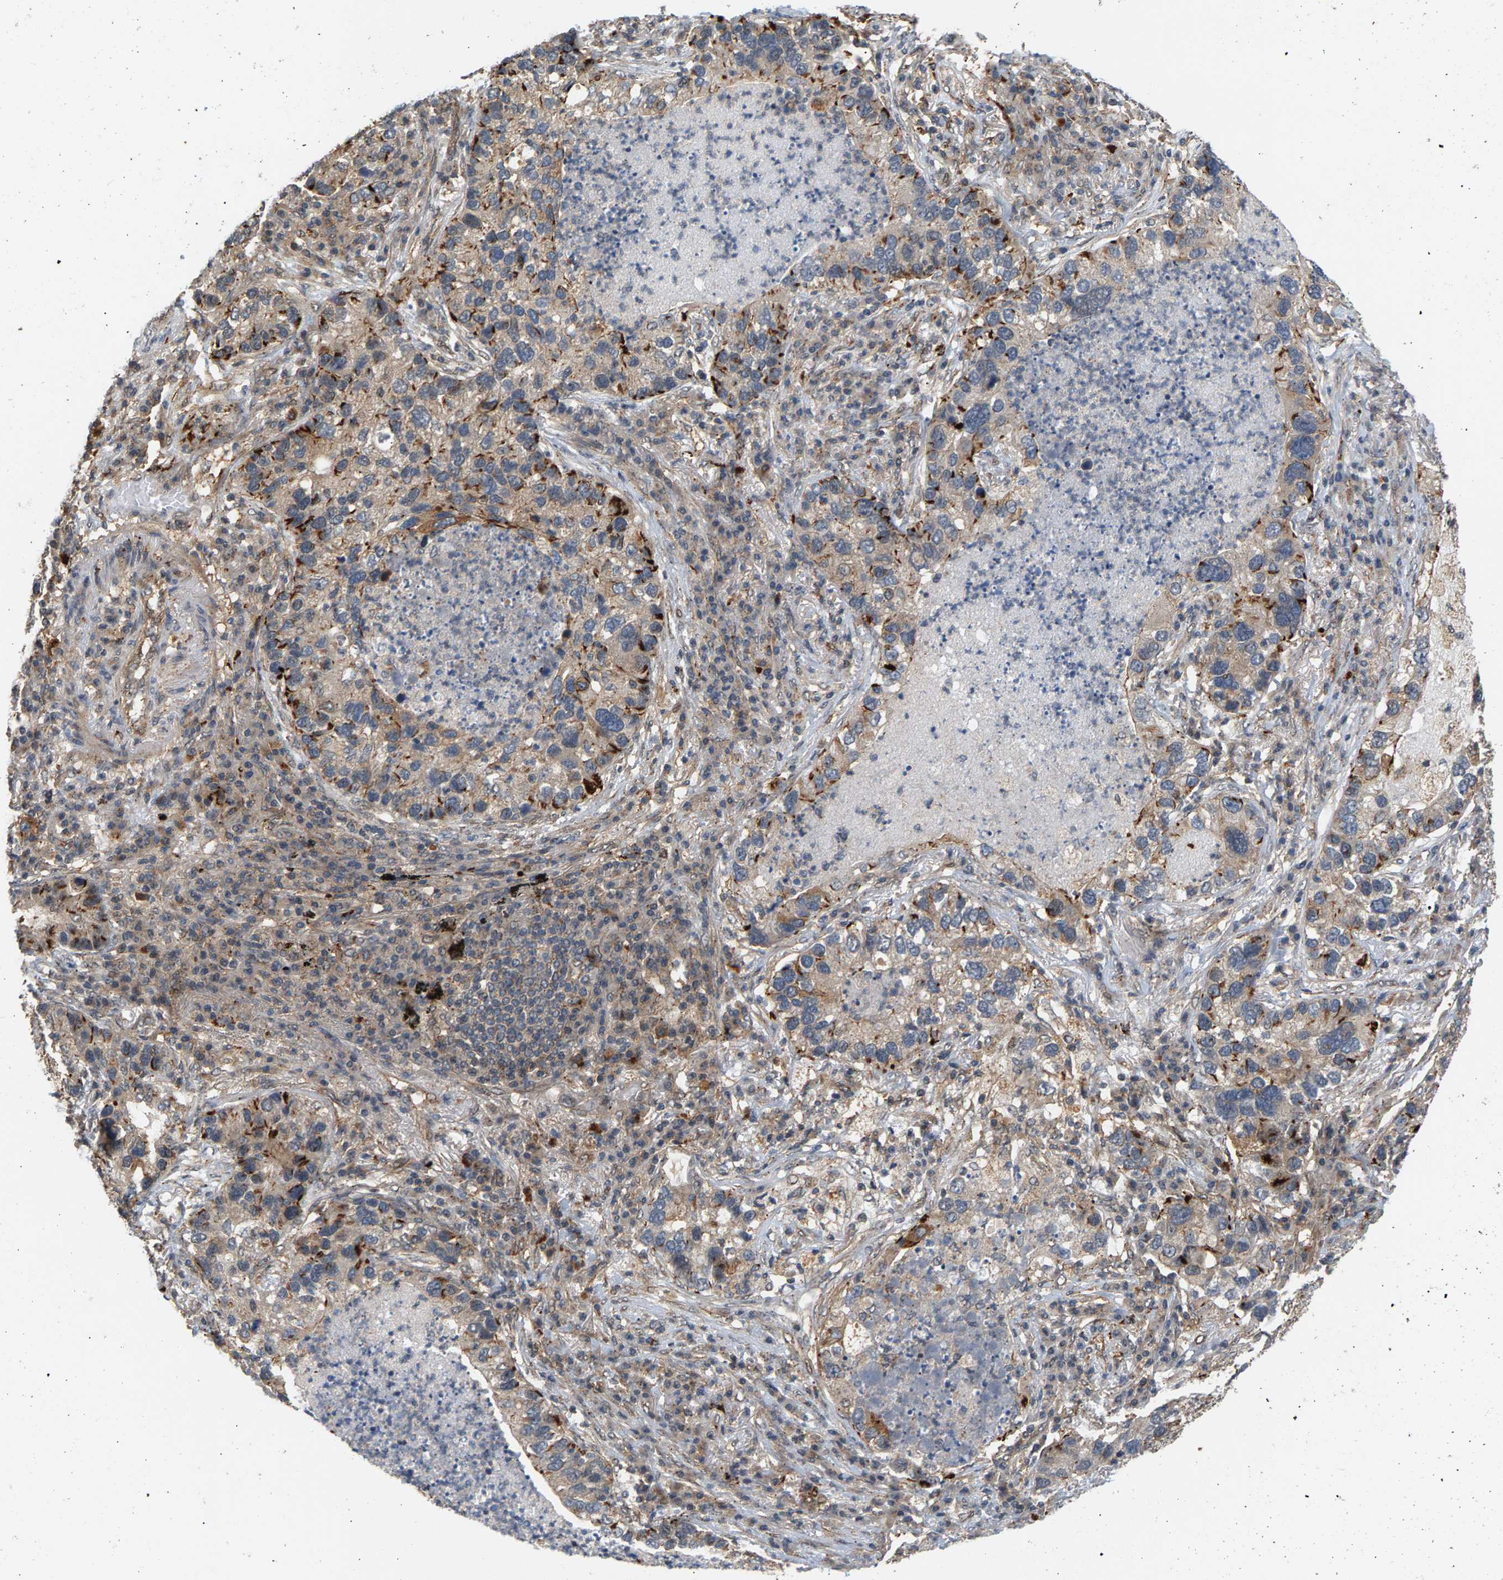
{"staining": {"intensity": "moderate", "quantity": "25%-75%", "location": "cytoplasmic/membranous"}, "tissue": "lung cancer", "cell_type": "Tumor cells", "image_type": "cancer", "snomed": [{"axis": "morphology", "description": "Normal tissue, NOS"}, {"axis": "morphology", "description": "Adenocarcinoma, NOS"}, {"axis": "topography", "description": "Bronchus"}, {"axis": "topography", "description": "Lung"}], "caption": "Brown immunohistochemical staining in lung adenocarcinoma demonstrates moderate cytoplasmic/membranous staining in approximately 25%-75% of tumor cells. (DAB (3,3'-diaminobenzidine) IHC with brightfield microscopy, high magnification).", "gene": "MAP2K5", "patient": {"sex": "male", "age": 54}}